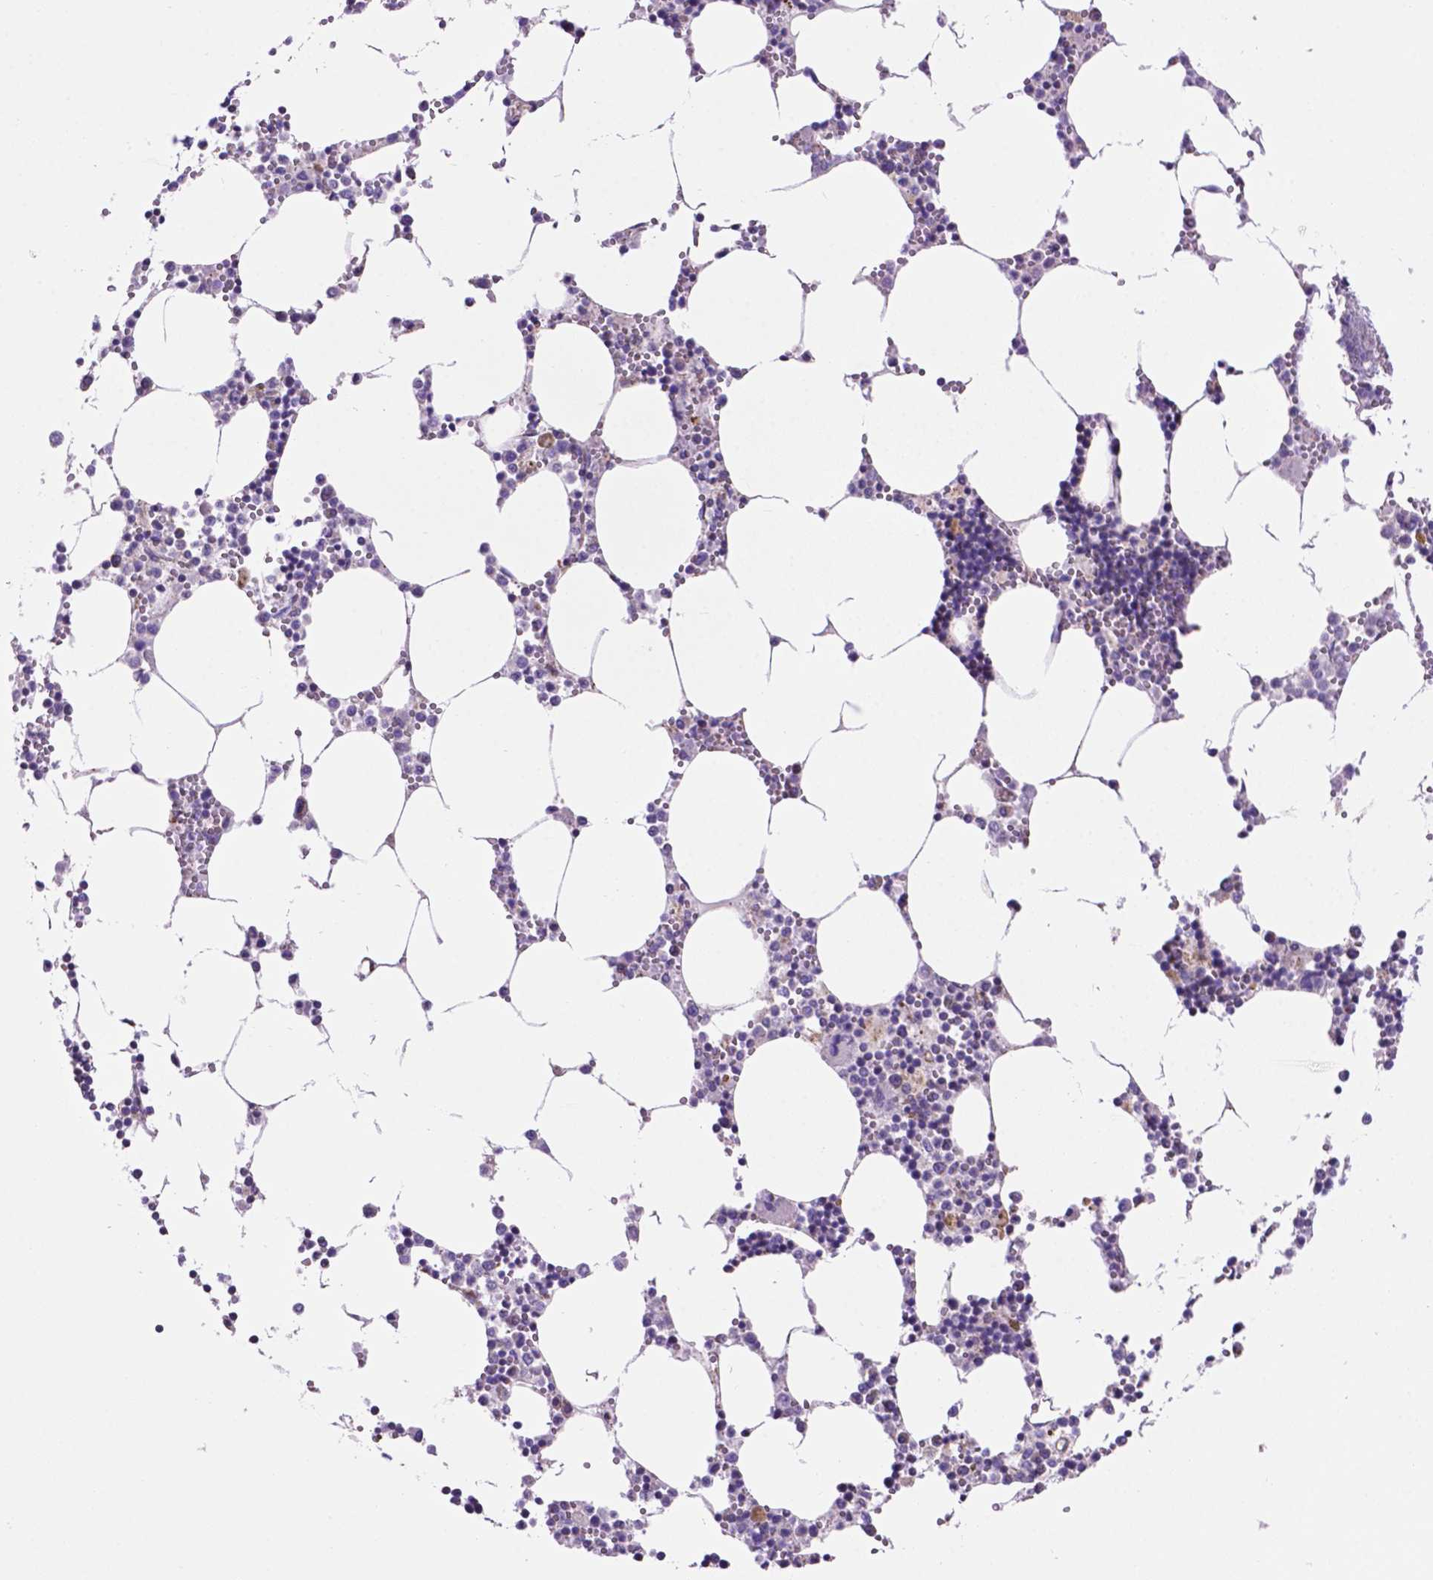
{"staining": {"intensity": "negative", "quantity": "none", "location": "none"}, "tissue": "bone marrow", "cell_type": "Hematopoietic cells", "image_type": "normal", "snomed": [{"axis": "morphology", "description": "Normal tissue, NOS"}, {"axis": "topography", "description": "Bone marrow"}], "caption": "Immunohistochemistry histopathology image of normal bone marrow: bone marrow stained with DAB demonstrates no significant protein expression in hematopoietic cells. The staining is performed using DAB brown chromogen with nuclei counter-stained in using hematoxylin.", "gene": "TMEM121B", "patient": {"sex": "male", "age": 54}}